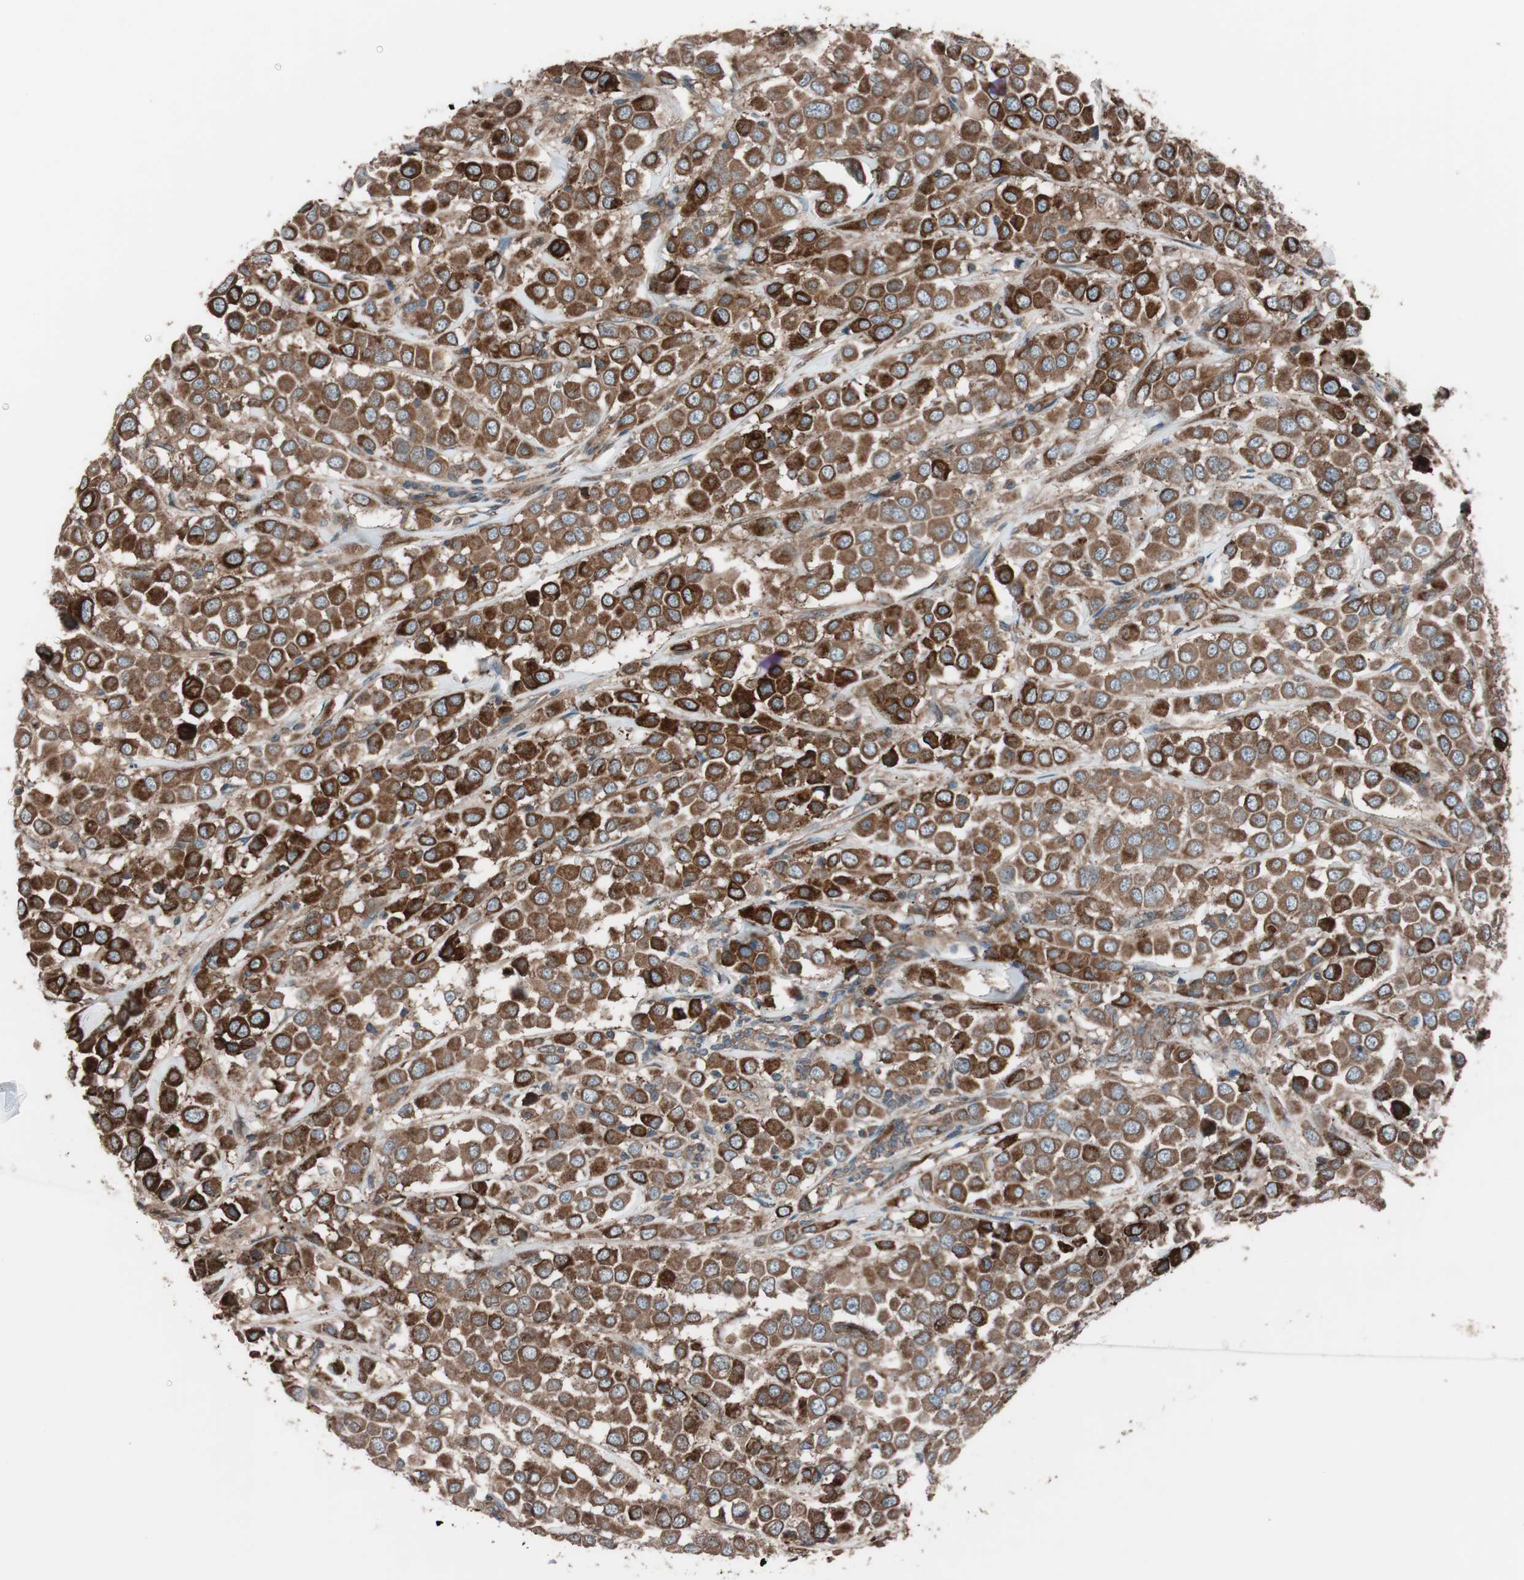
{"staining": {"intensity": "strong", "quantity": ">75%", "location": "cytoplasmic/membranous"}, "tissue": "breast cancer", "cell_type": "Tumor cells", "image_type": "cancer", "snomed": [{"axis": "morphology", "description": "Duct carcinoma"}, {"axis": "topography", "description": "Breast"}], "caption": "The micrograph exhibits a brown stain indicating the presence of a protein in the cytoplasmic/membranous of tumor cells in intraductal carcinoma (breast).", "gene": "SEC31A", "patient": {"sex": "female", "age": 61}}